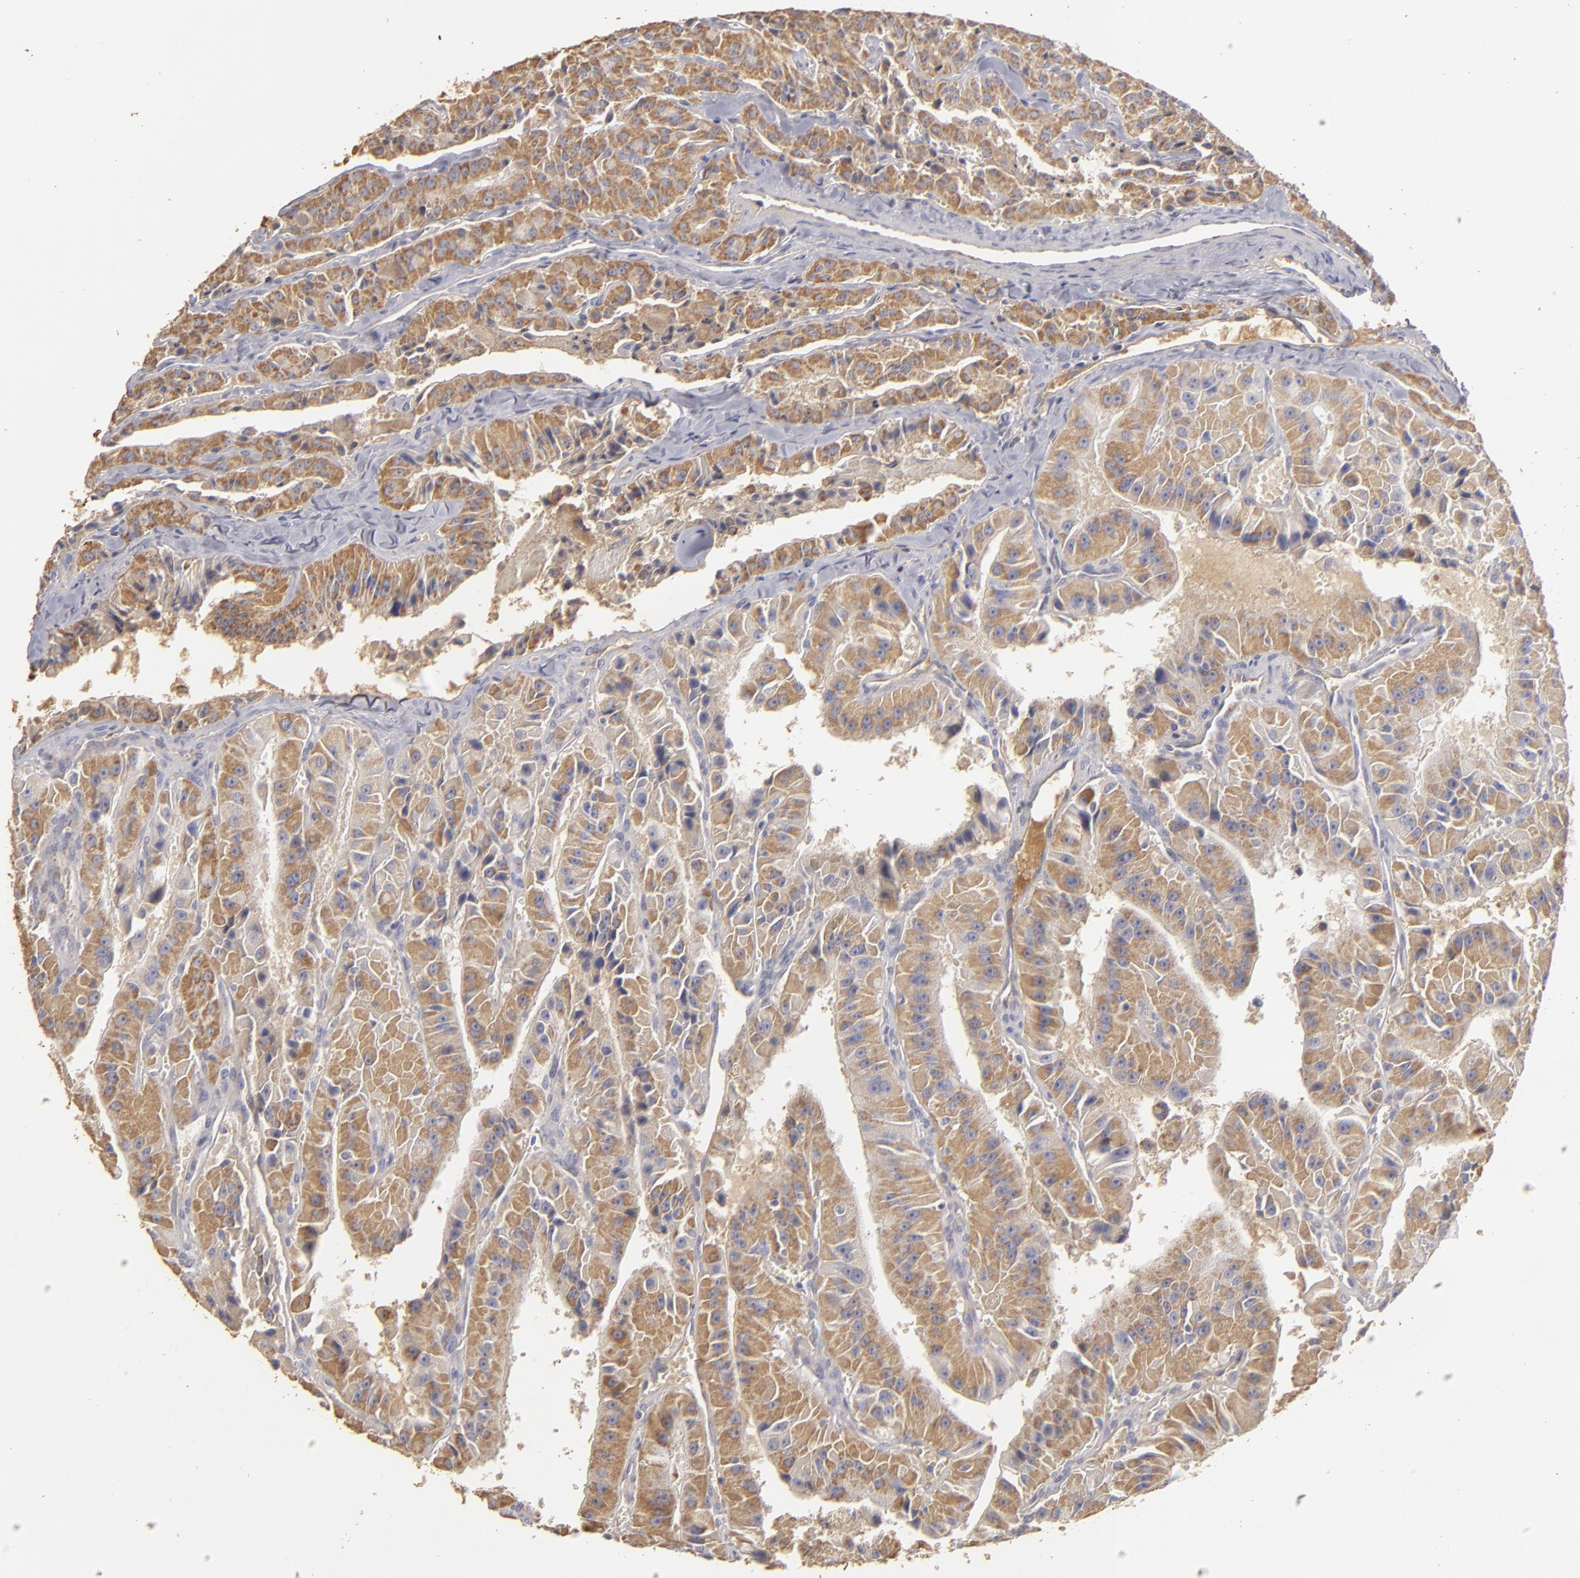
{"staining": {"intensity": "moderate", "quantity": ">75%", "location": "cytoplasmic/membranous"}, "tissue": "thyroid cancer", "cell_type": "Tumor cells", "image_type": "cancer", "snomed": [{"axis": "morphology", "description": "Carcinoma, NOS"}, {"axis": "topography", "description": "Thyroid gland"}], "caption": "Immunohistochemical staining of human thyroid carcinoma shows medium levels of moderate cytoplasmic/membranous staining in about >75% of tumor cells.", "gene": "CFB", "patient": {"sex": "male", "age": 76}}